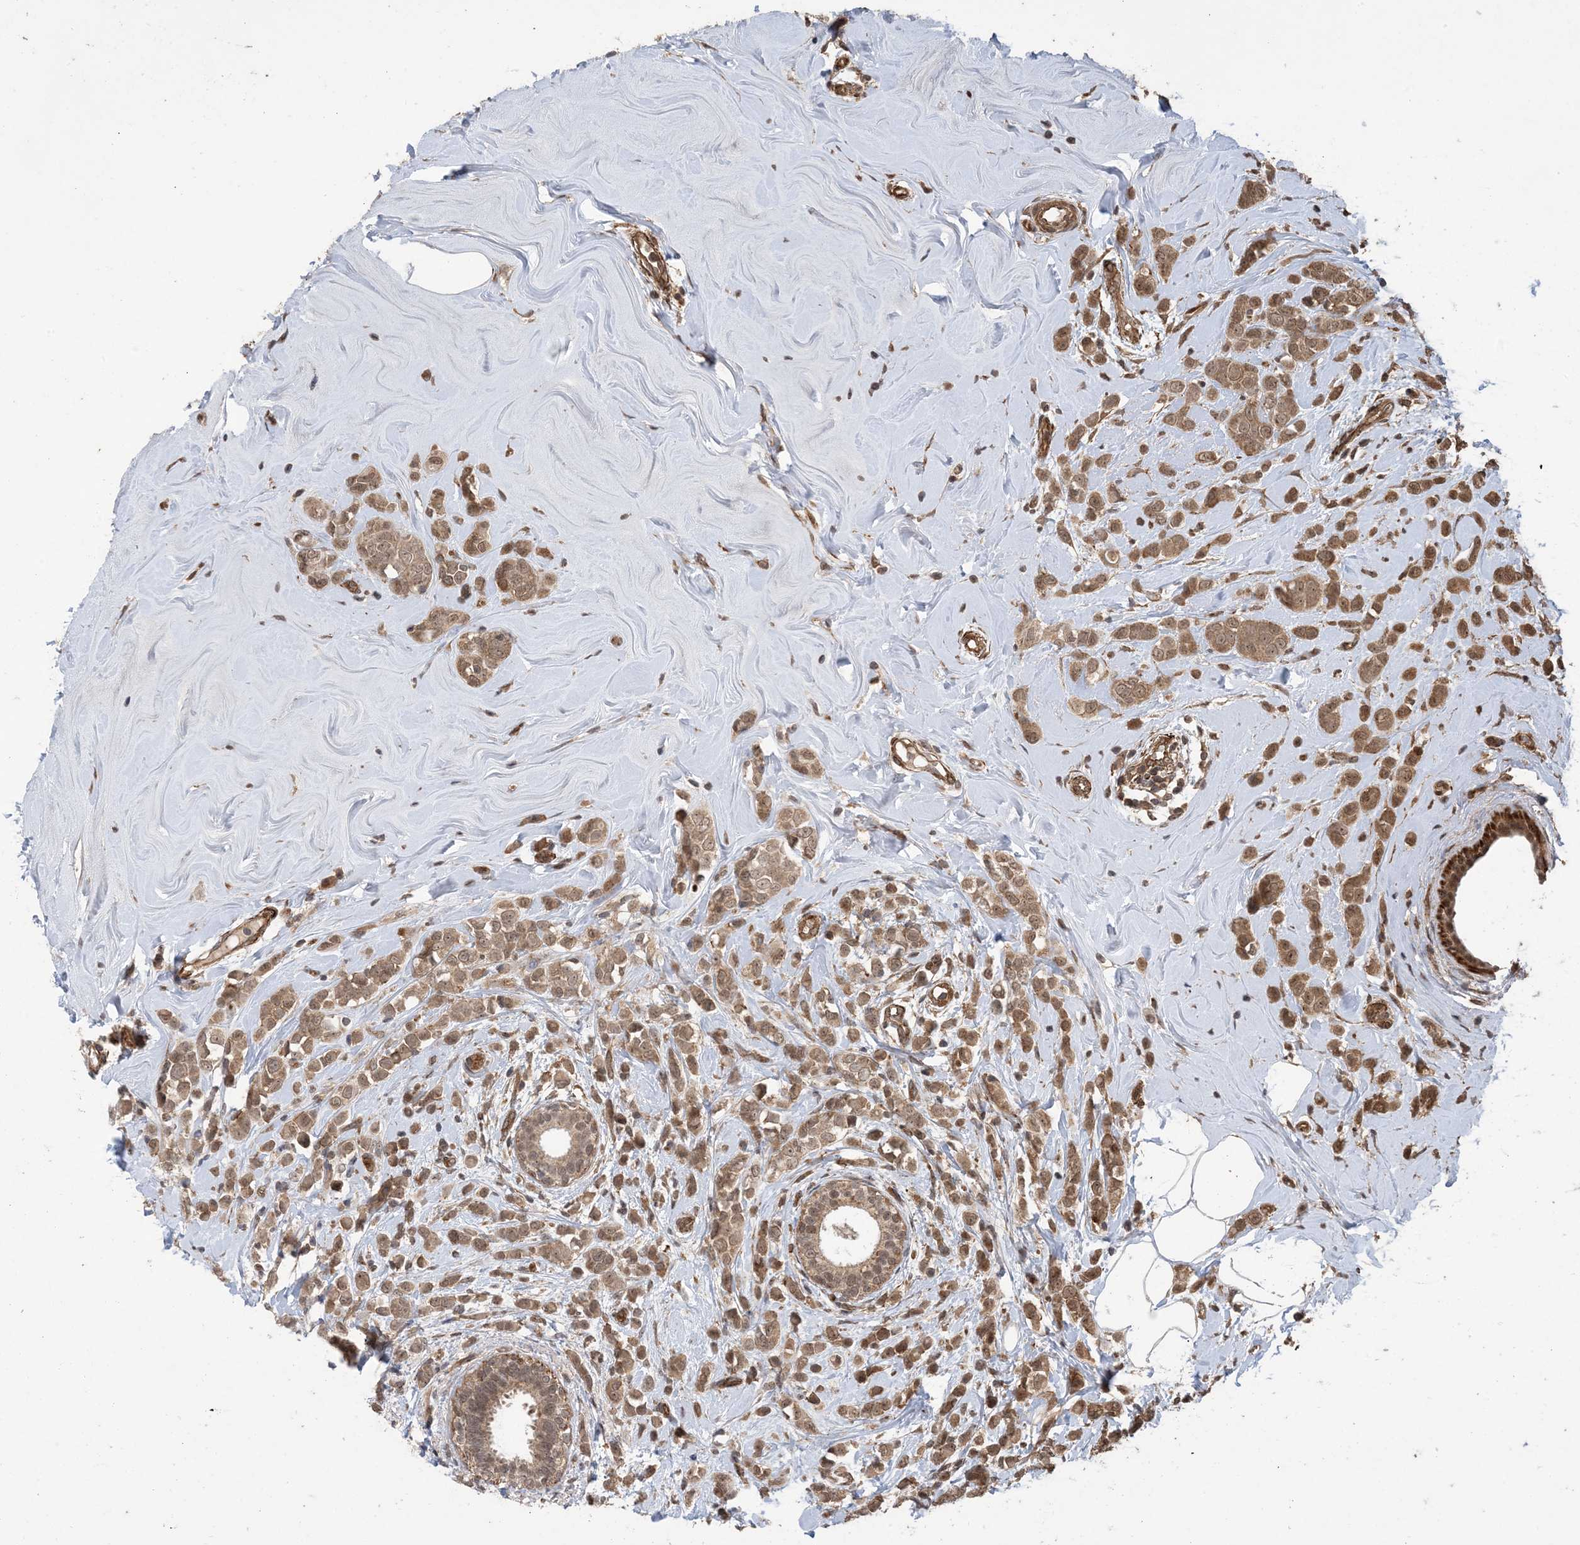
{"staining": {"intensity": "moderate", "quantity": ">75%", "location": "cytoplasmic/membranous,nuclear"}, "tissue": "breast cancer", "cell_type": "Tumor cells", "image_type": "cancer", "snomed": [{"axis": "morphology", "description": "Lobular carcinoma"}, {"axis": "topography", "description": "Breast"}], "caption": "Protein staining by IHC shows moderate cytoplasmic/membranous and nuclear staining in about >75% of tumor cells in breast lobular carcinoma. The protein of interest is stained brown, and the nuclei are stained in blue (DAB IHC with brightfield microscopy, high magnification).", "gene": "ZNF511", "patient": {"sex": "female", "age": 47}}